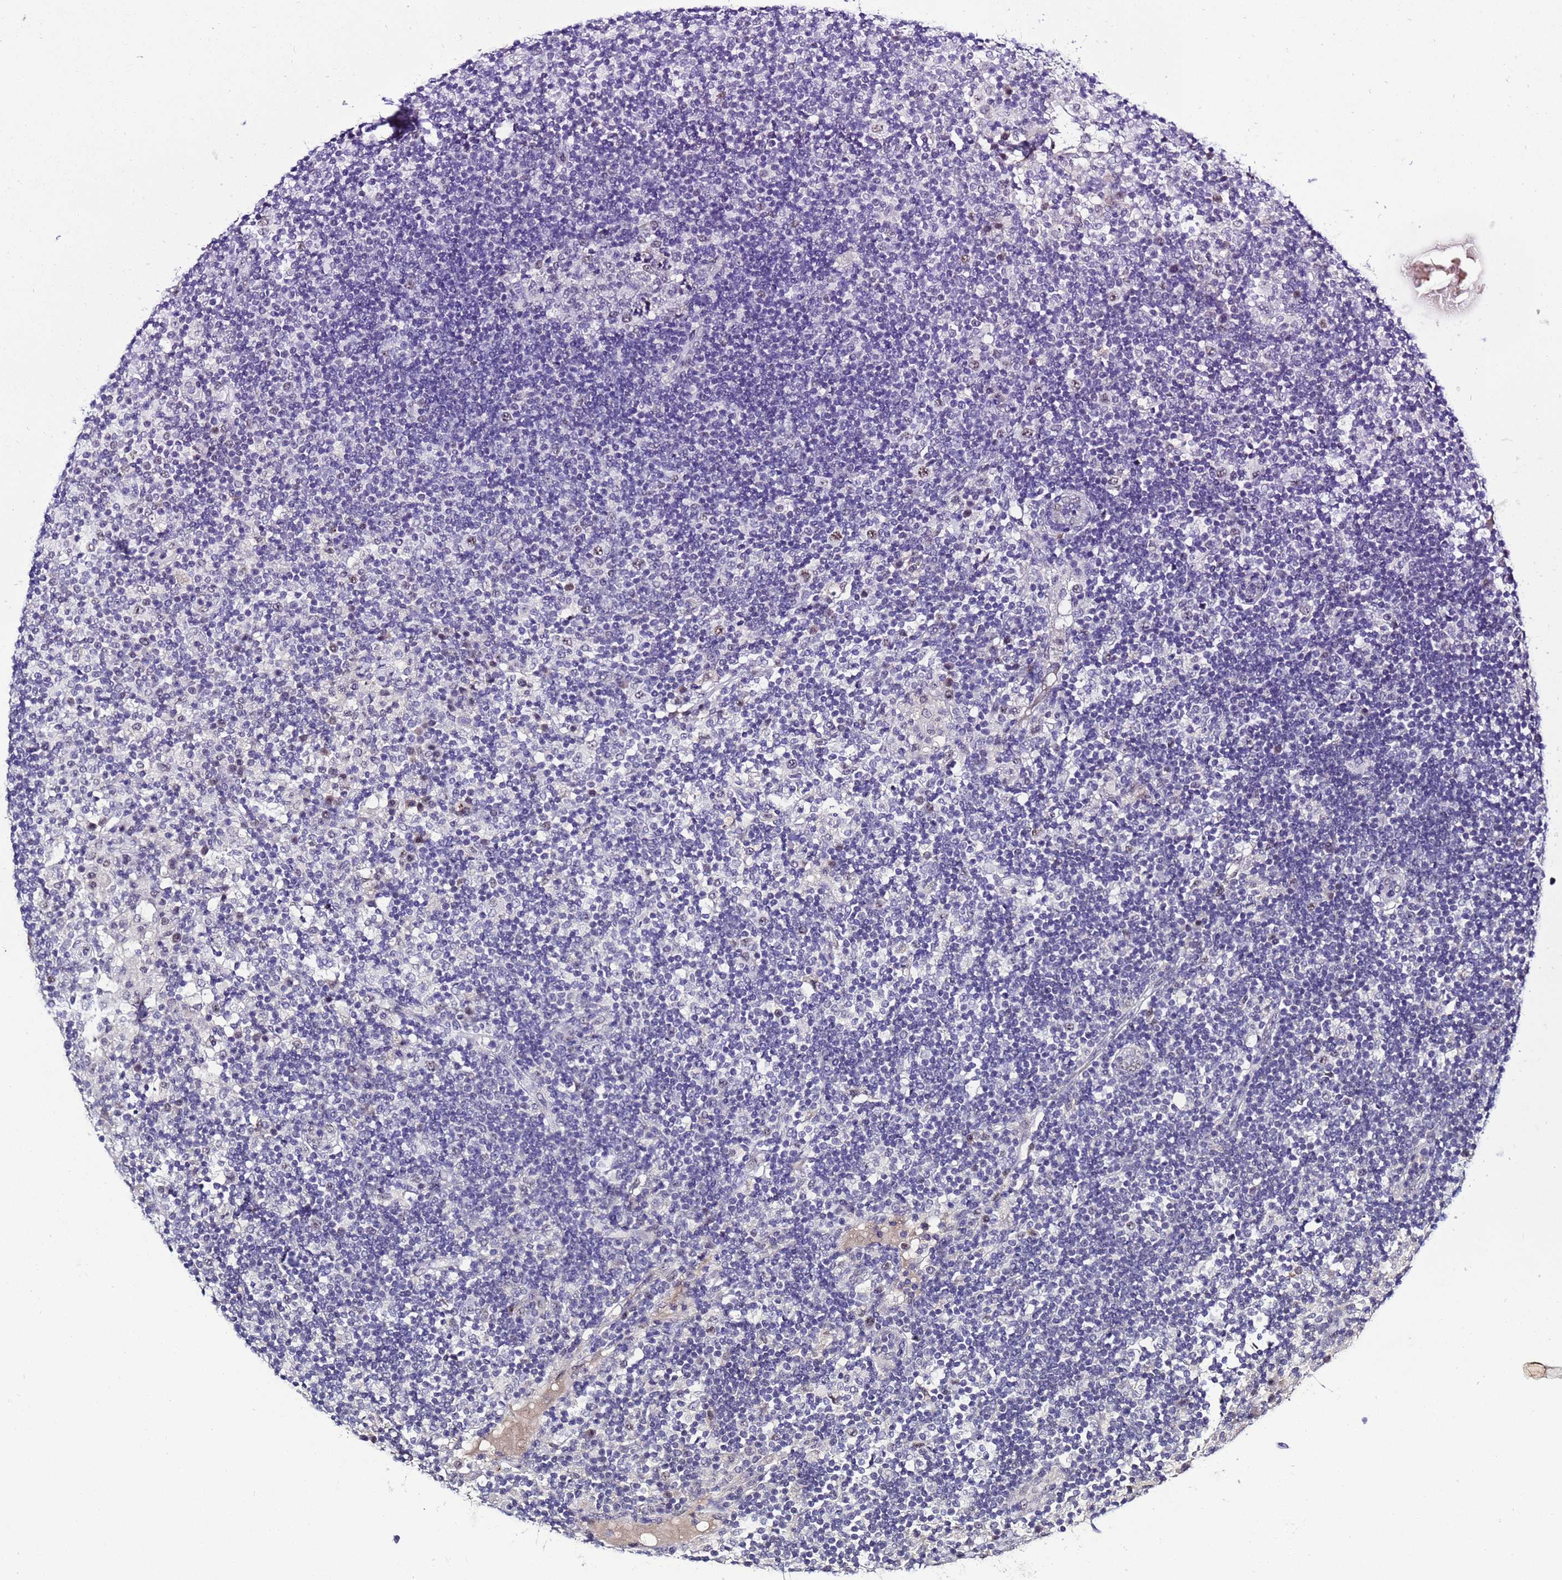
{"staining": {"intensity": "negative", "quantity": "none", "location": "none"}, "tissue": "lymph node", "cell_type": "Germinal center cells", "image_type": "normal", "snomed": [{"axis": "morphology", "description": "Normal tissue, NOS"}, {"axis": "topography", "description": "Lymph node"}], "caption": "High magnification brightfield microscopy of normal lymph node stained with DAB (3,3'-diaminobenzidine) (brown) and counterstained with hematoxylin (blue): germinal center cells show no significant staining. The staining was performed using DAB (3,3'-diaminobenzidine) to visualize the protein expression in brown, while the nuclei were stained in blue with hematoxylin (Magnification: 20x).", "gene": "C19orf47", "patient": {"sex": "female", "age": 53}}